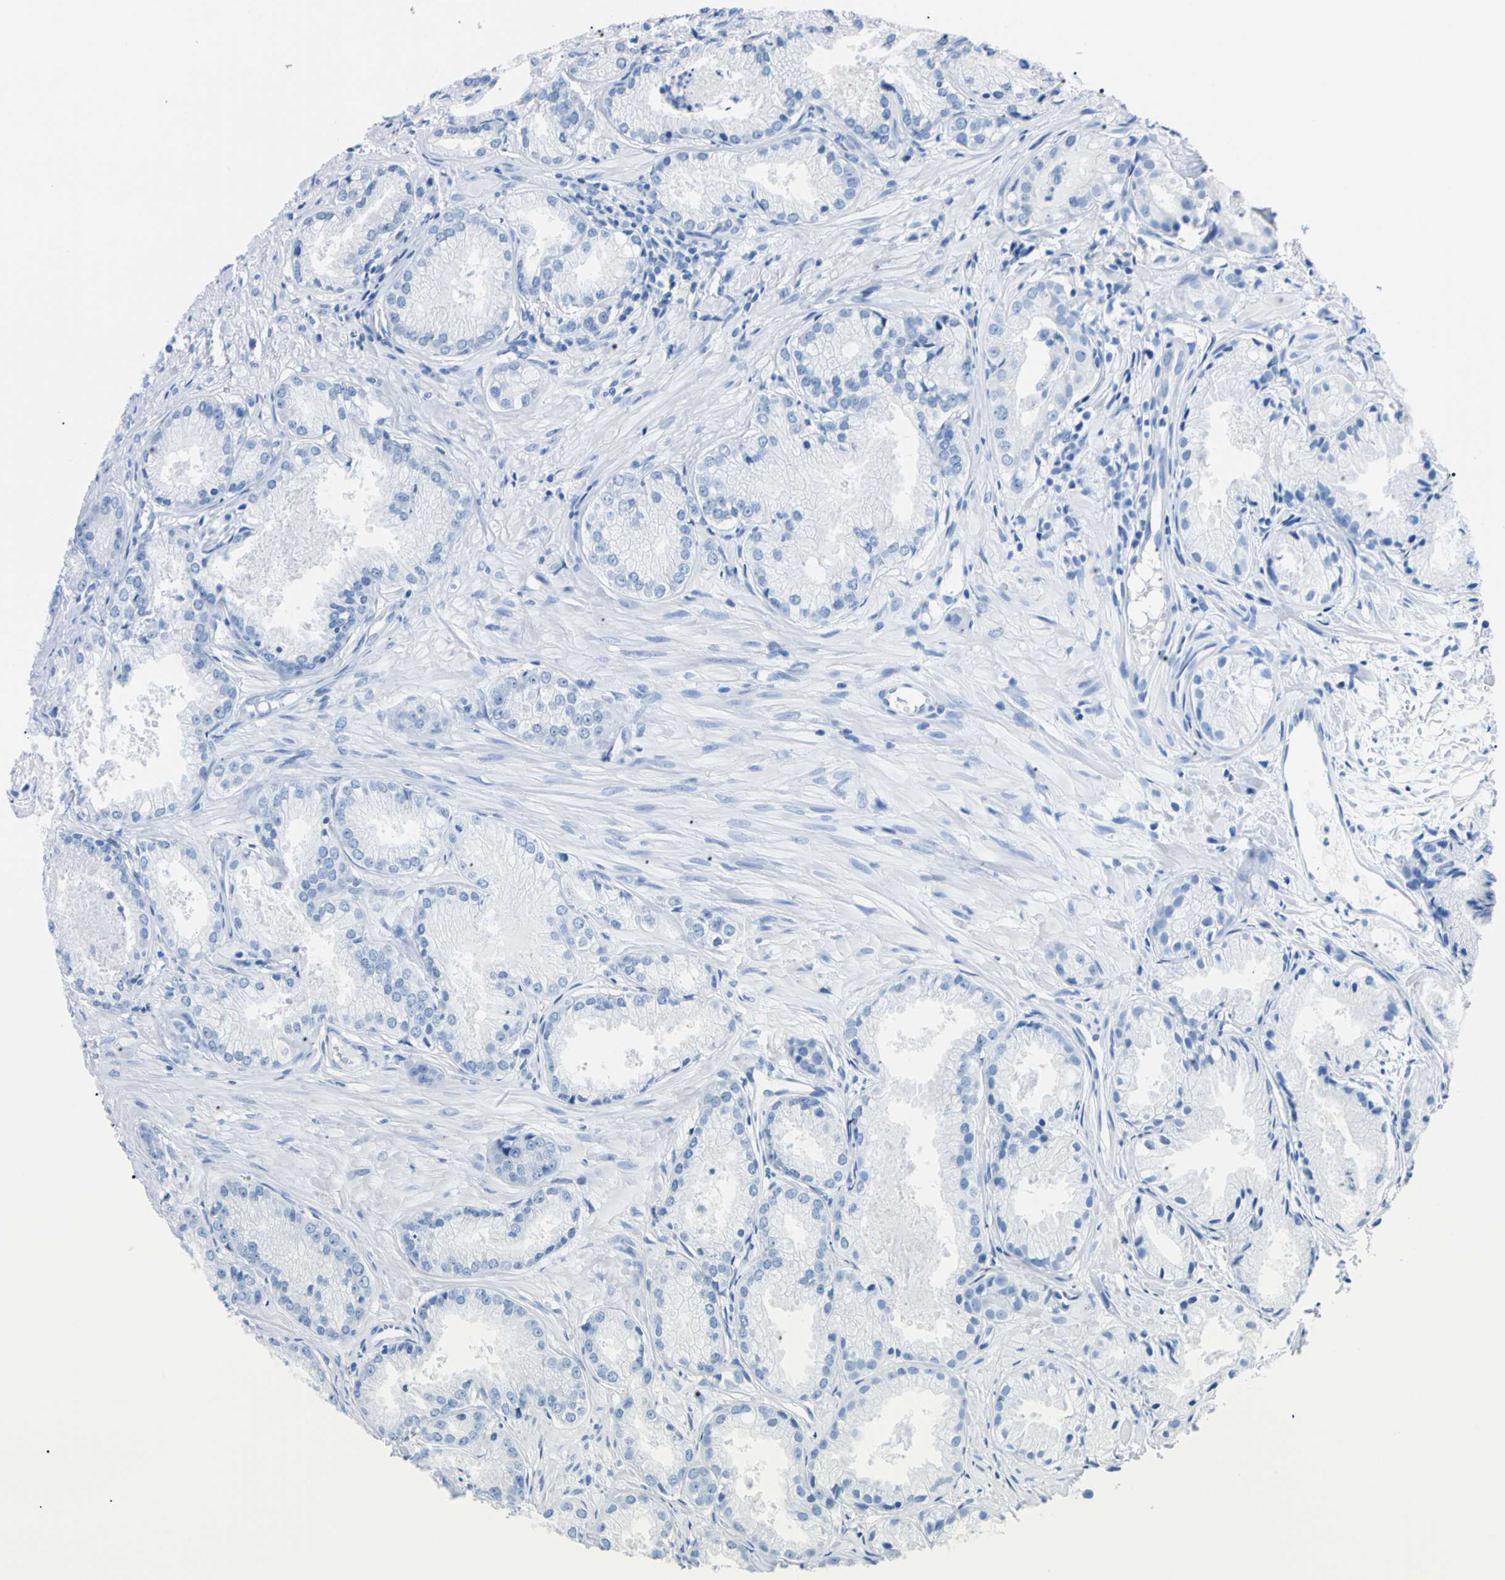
{"staining": {"intensity": "negative", "quantity": "none", "location": "none"}, "tissue": "prostate cancer", "cell_type": "Tumor cells", "image_type": "cancer", "snomed": [{"axis": "morphology", "description": "Adenocarcinoma, Low grade"}, {"axis": "topography", "description": "Prostate"}], "caption": "DAB (3,3'-diaminobenzidine) immunohistochemical staining of prostate cancer exhibits no significant positivity in tumor cells. (Brightfield microscopy of DAB (3,3'-diaminobenzidine) immunohistochemistry at high magnification).", "gene": "RARS1", "patient": {"sex": "male", "age": 72}}